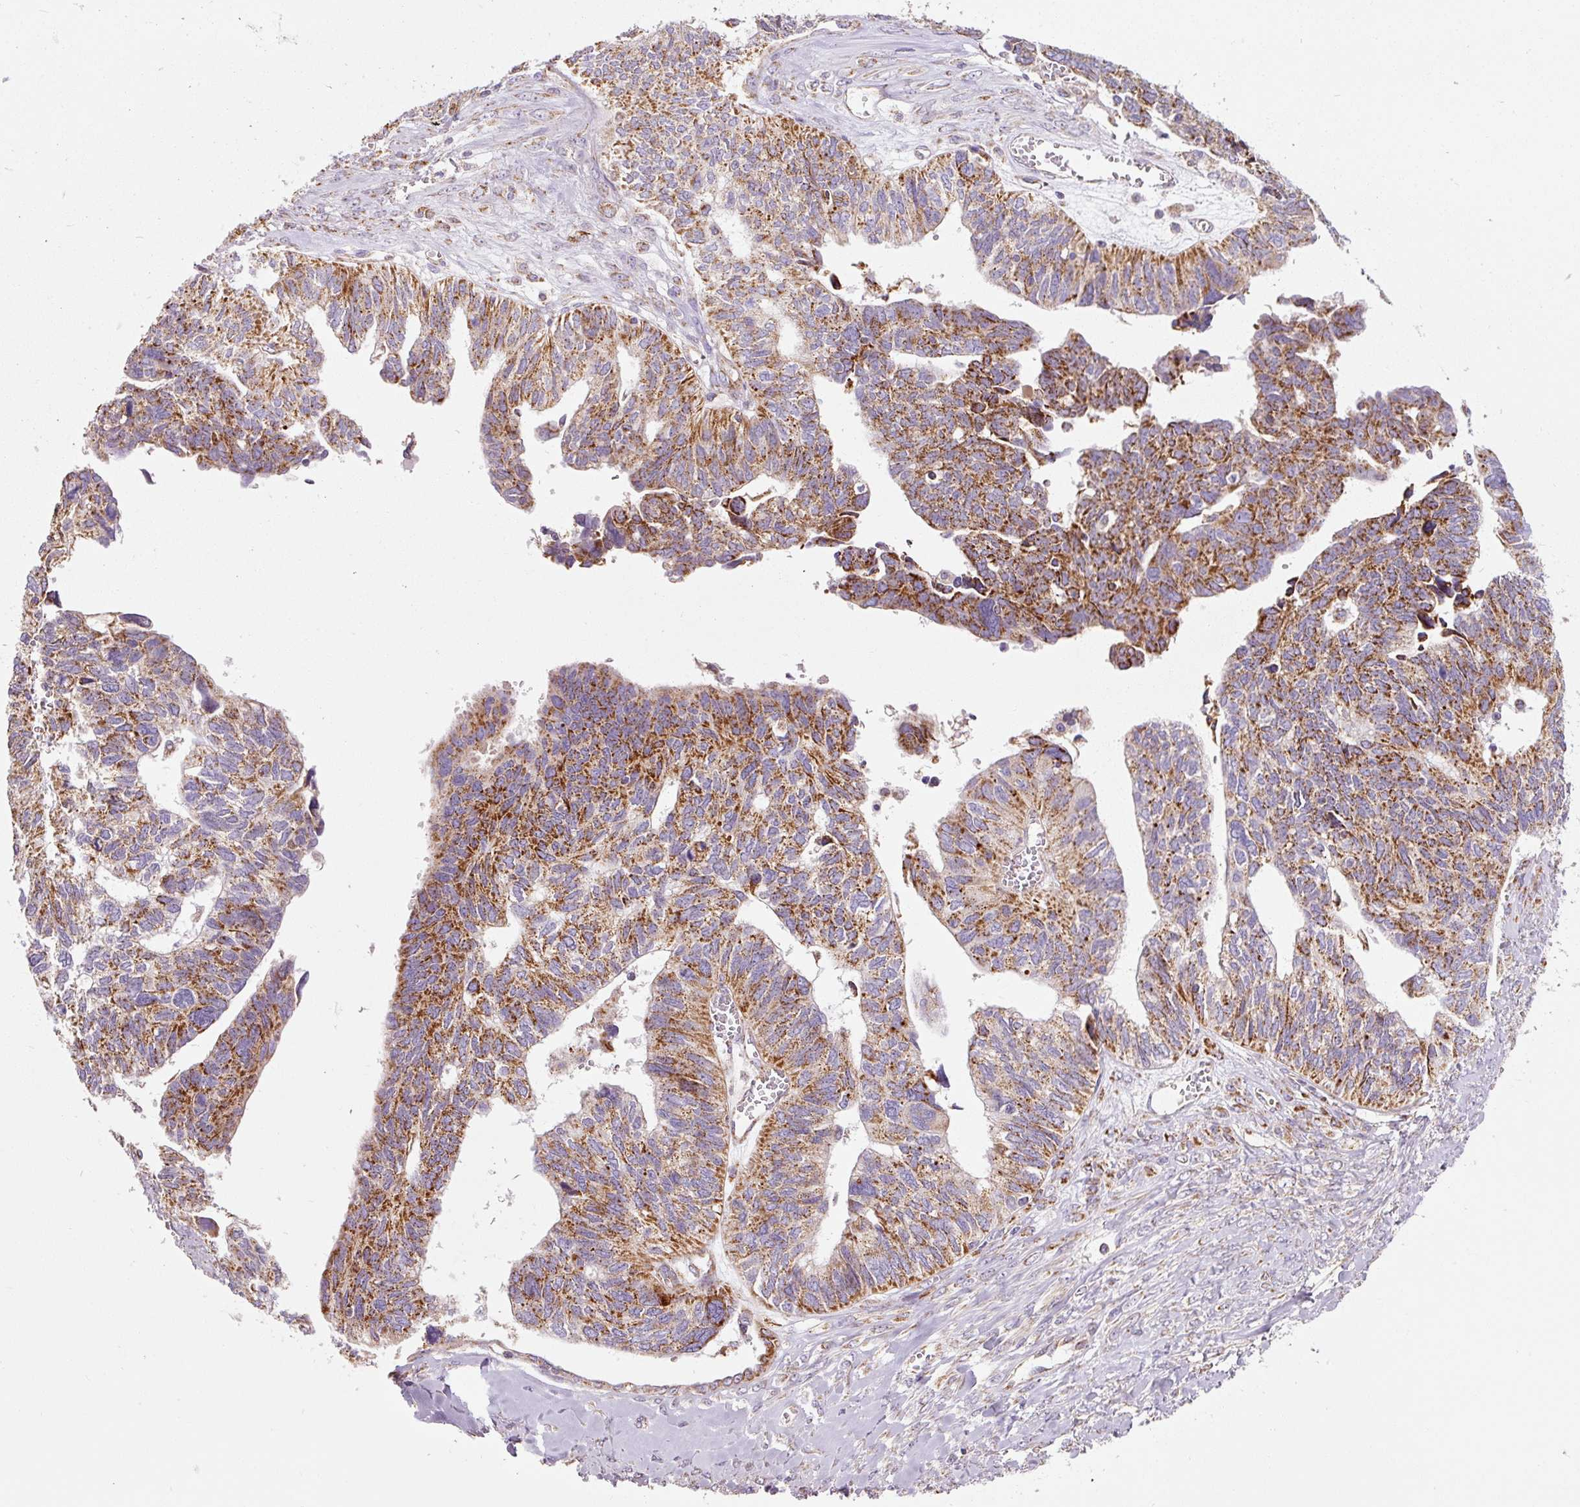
{"staining": {"intensity": "strong", "quantity": ">75%", "location": "cytoplasmic/membranous"}, "tissue": "ovarian cancer", "cell_type": "Tumor cells", "image_type": "cancer", "snomed": [{"axis": "morphology", "description": "Cystadenocarcinoma, serous, NOS"}, {"axis": "topography", "description": "Ovary"}], "caption": "Immunohistochemistry (IHC) of human ovarian cancer (serous cystadenocarcinoma) displays high levels of strong cytoplasmic/membranous staining in about >75% of tumor cells.", "gene": "NDUFB4", "patient": {"sex": "female", "age": 79}}